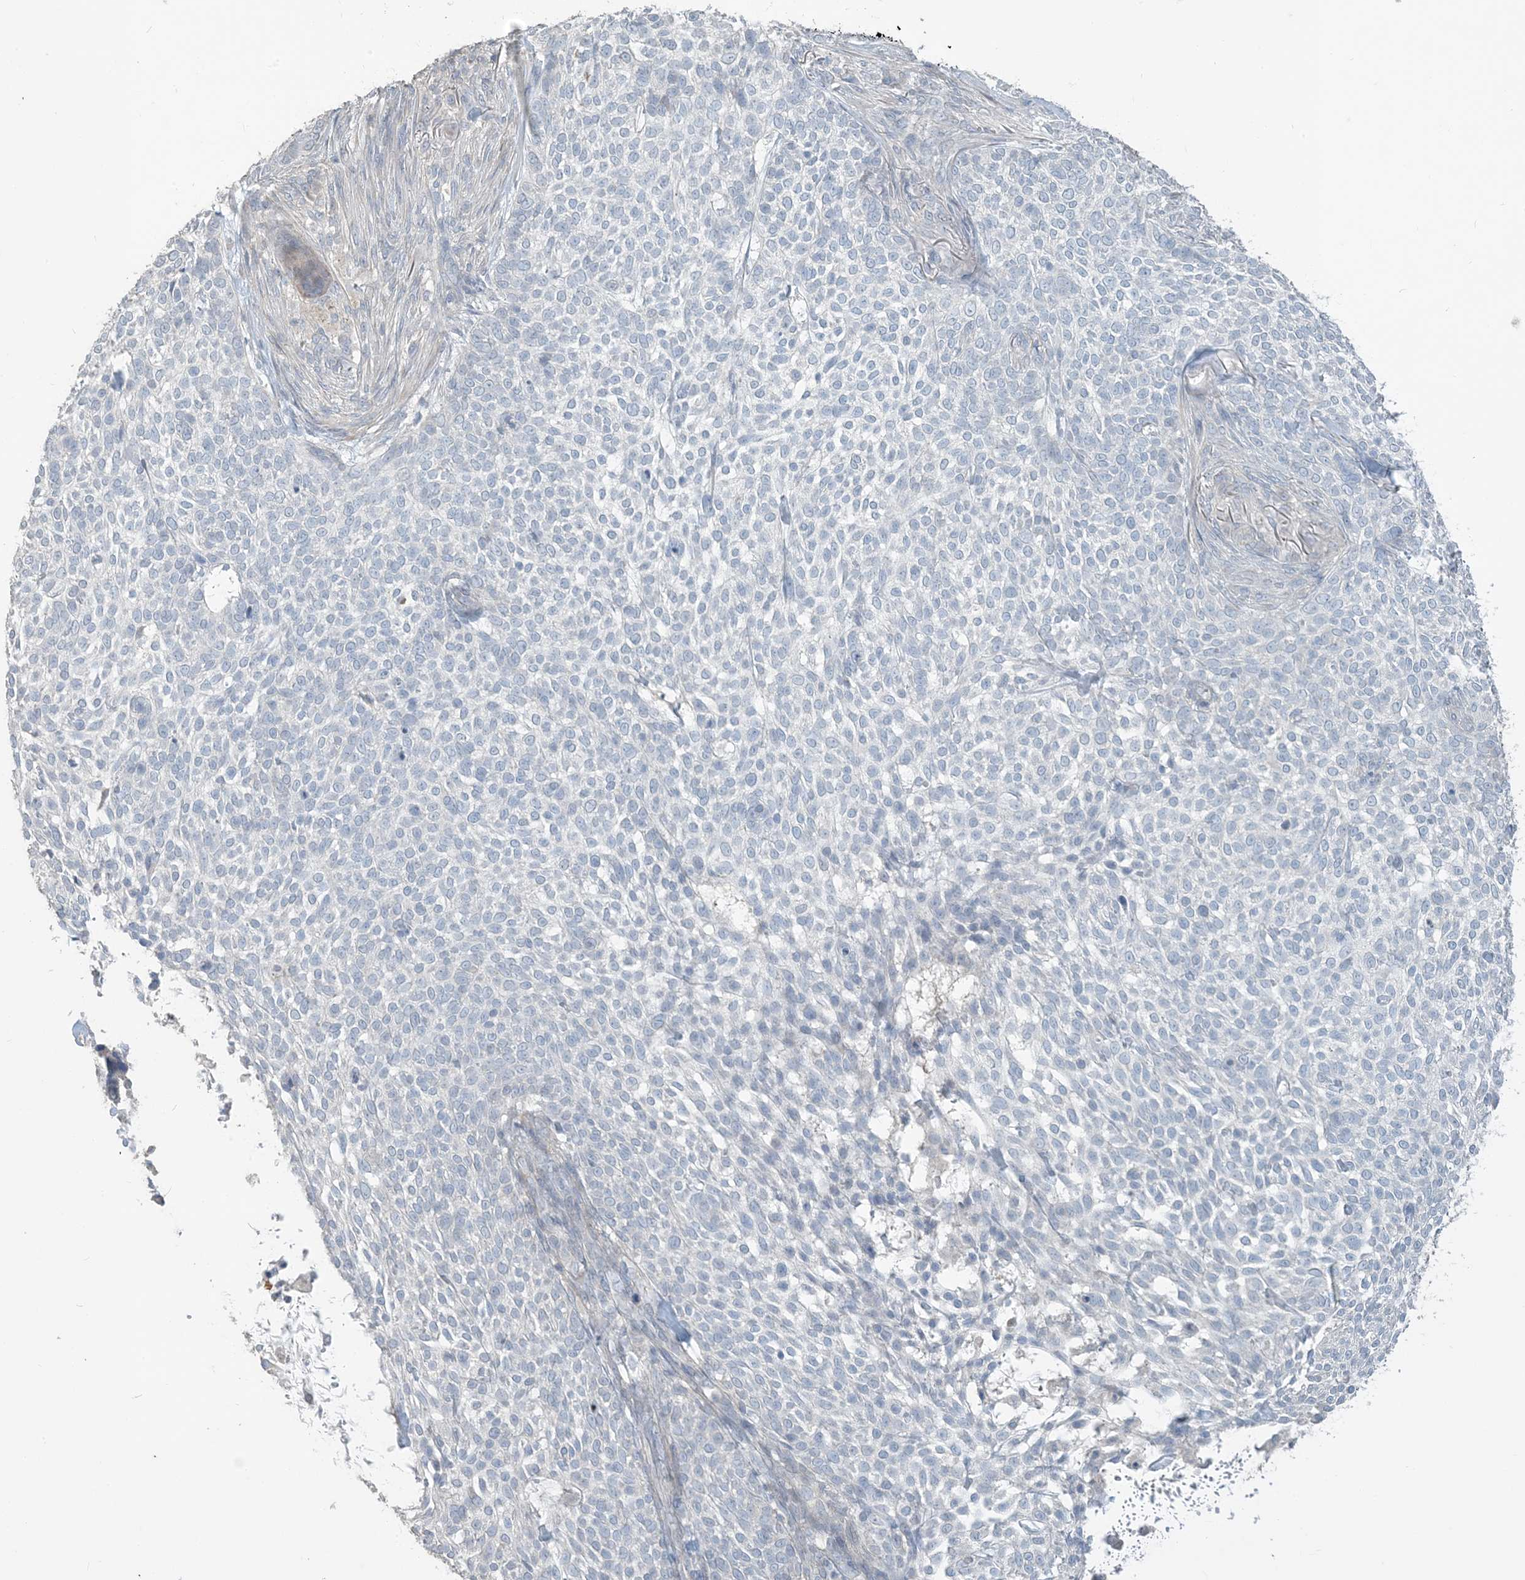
{"staining": {"intensity": "negative", "quantity": "none", "location": "none"}, "tissue": "skin cancer", "cell_type": "Tumor cells", "image_type": "cancer", "snomed": [{"axis": "morphology", "description": "Basal cell carcinoma"}, {"axis": "topography", "description": "Skin"}], "caption": "This micrograph is of skin cancer stained with immunohistochemistry (IHC) to label a protein in brown with the nuclei are counter-stained blue. There is no expression in tumor cells.", "gene": "NPHS2", "patient": {"sex": "female", "age": 64}}